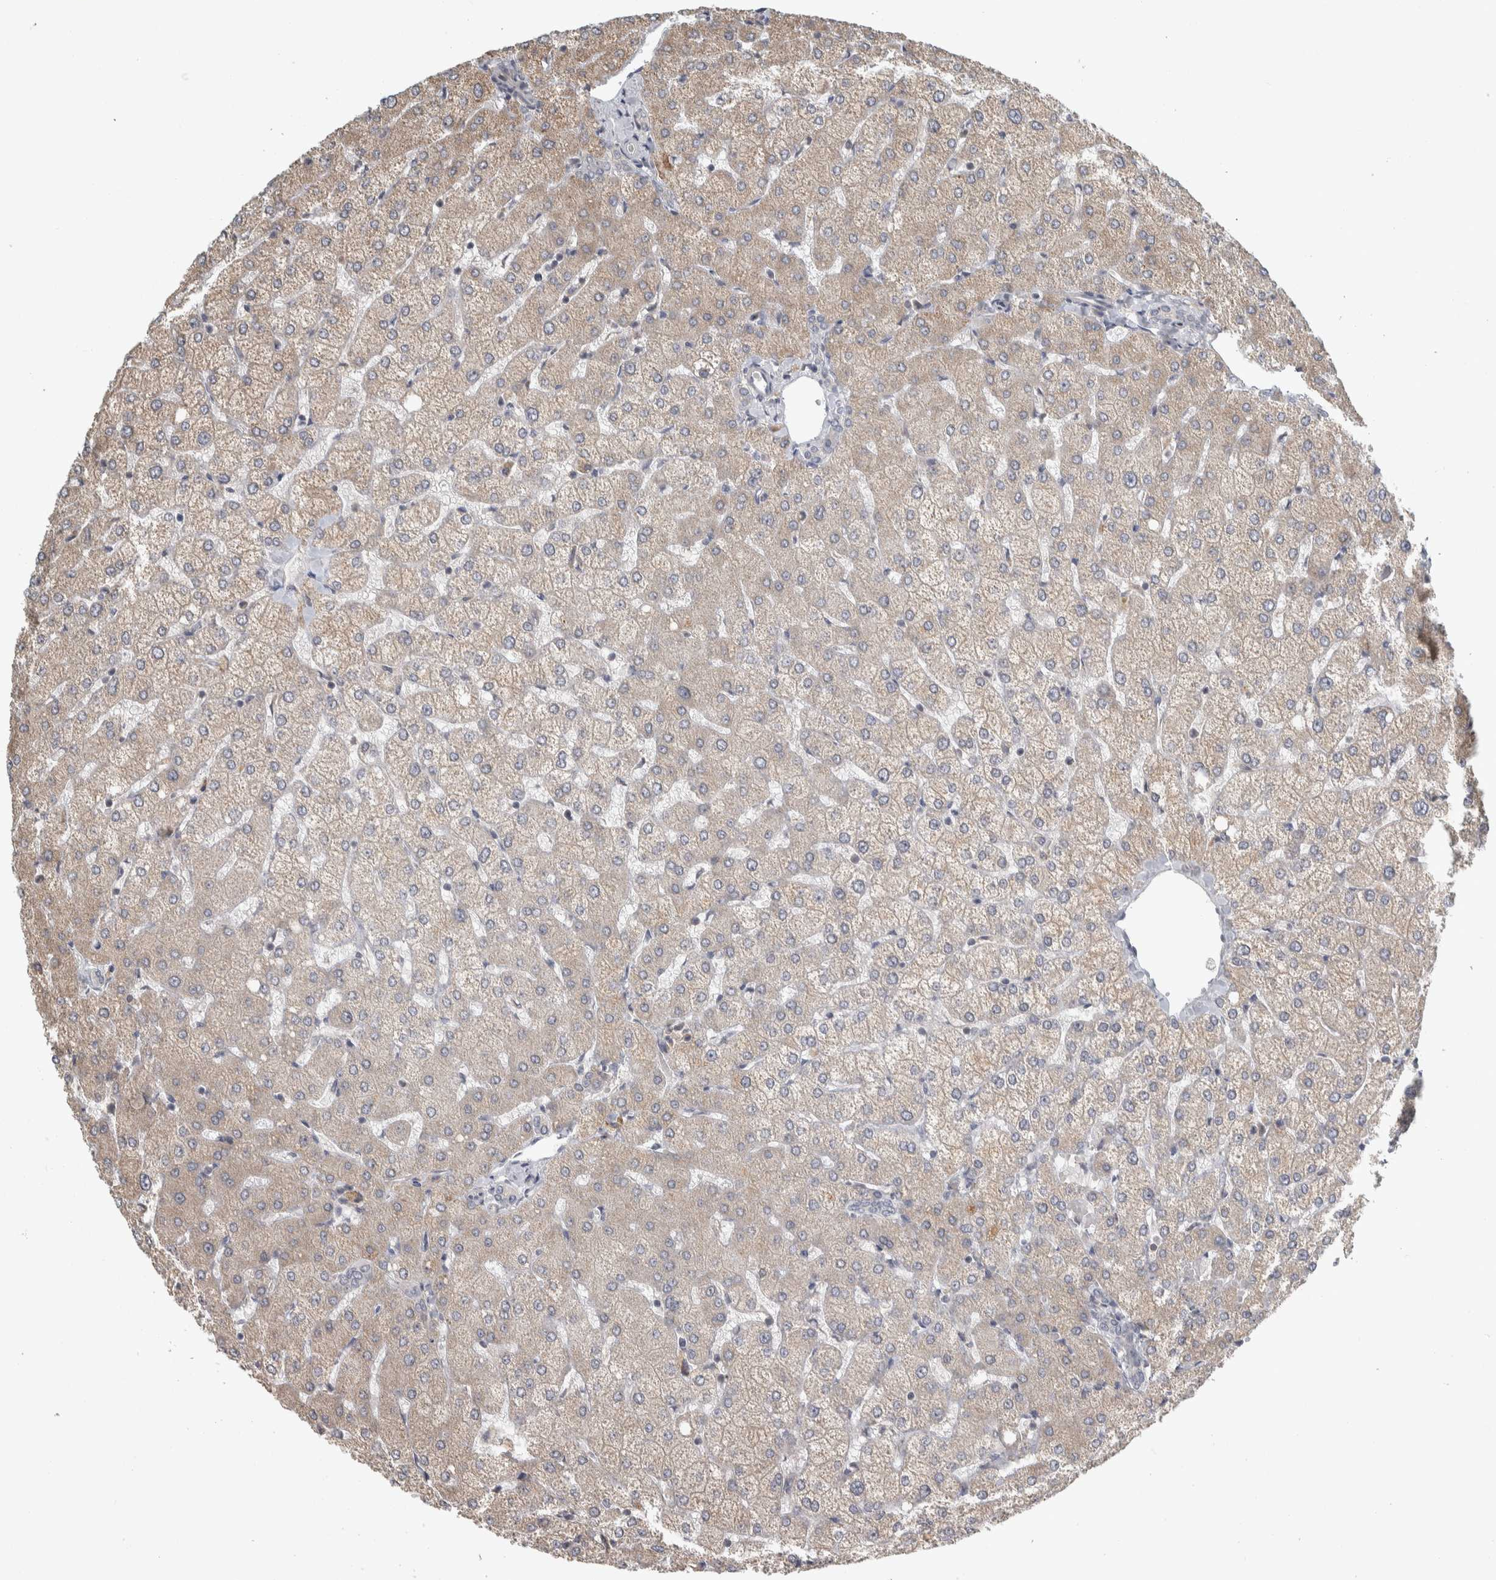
{"staining": {"intensity": "negative", "quantity": "none", "location": "none"}, "tissue": "liver", "cell_type": "Cholangiocytes", "image_type": "normal", "snomed": [{"axis": "morphology", "description": "Normal tissue, NOS"}, {"axis": "topography", "description": "Liver"}], "caption": "Normal liver was stained to show a protein in brown. There is no significant positivity in cholangiocytes.", "gene": "EIF3H", "patient": {"sex": "female", "age": 54}}